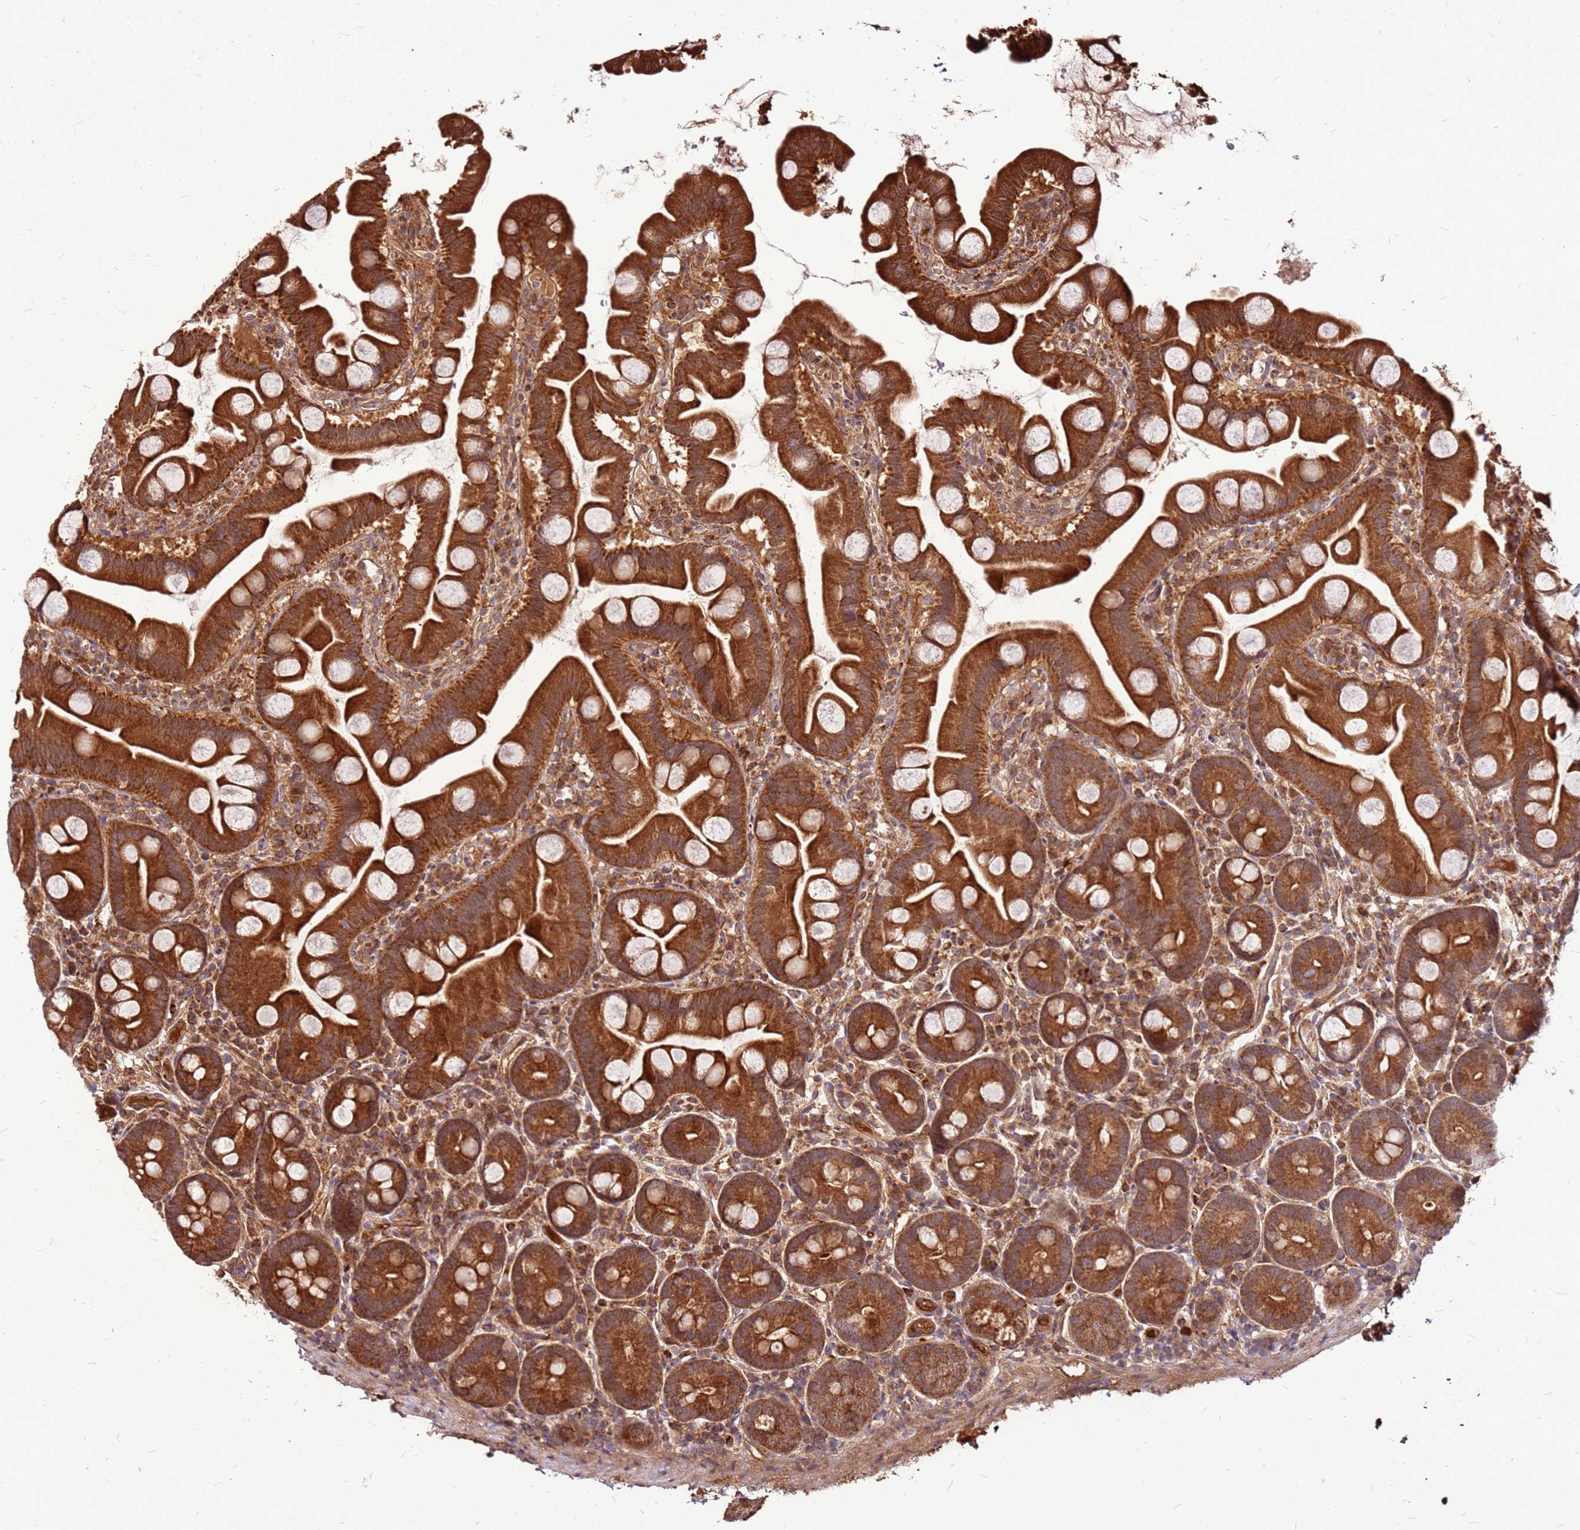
{"staining": {"intensity": "strong", "quantity": ">75%", "location": "cytoplasmic/membranous"}, "tissue": "small intestine", "cell_type": "Glandular cells", "image_type": "normal", "snomed": [{"axis": "morphology", "description": "Normal tissue, NOS"}, {"axis": "topography", "description": "Small intestine"}], "caption": "Approximately >75% of glandular cells in benign human small intestine exhibit strong cytoplasmic/membranous protein staining as visualized by brown immunohistochemical staining.", "gene": "LYPLAL1", "patient": {"sex": "female", "age": 68}}